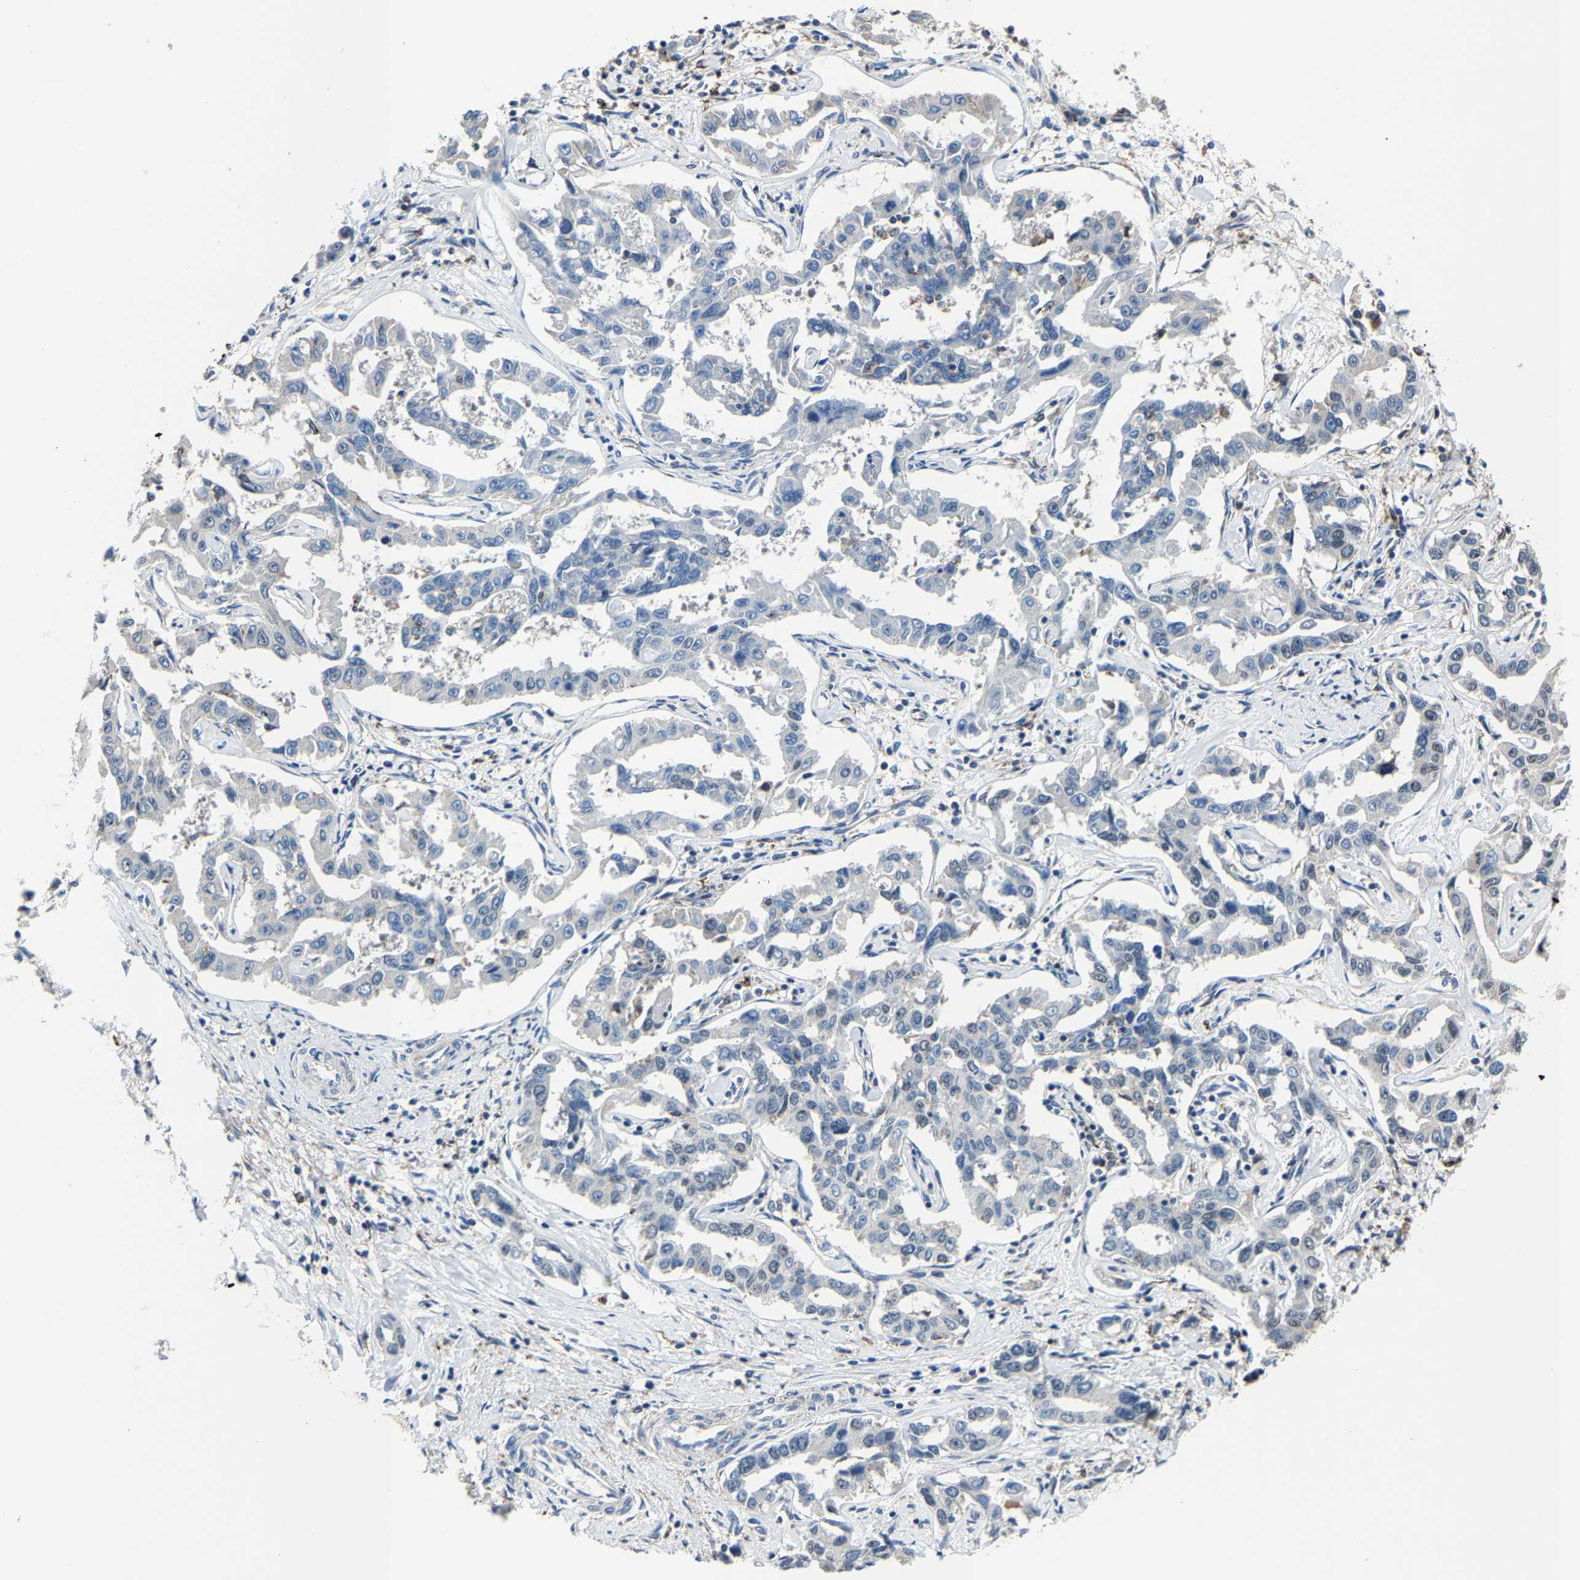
{"staining": {"intensity": "negative", "quantity": "none", "location": "none"}, "tissue": "liver cancer", "cell_type": "Tumor cells", "image_type": "cancer", "snomed": [{"axis": "morphology", "description": "Cholangiocarcinoma"}, {"axis": "topography", "description": "Liver"}], "caption": "High power microscopy histopathology image of an immunohistochemistry (IHC) photomicrograph of cholangiocarcinoma (liver), revealing no significant positivity in tumor cells.", "gene": "STRBP", "patient": {"sex": "male", "age": 59}}